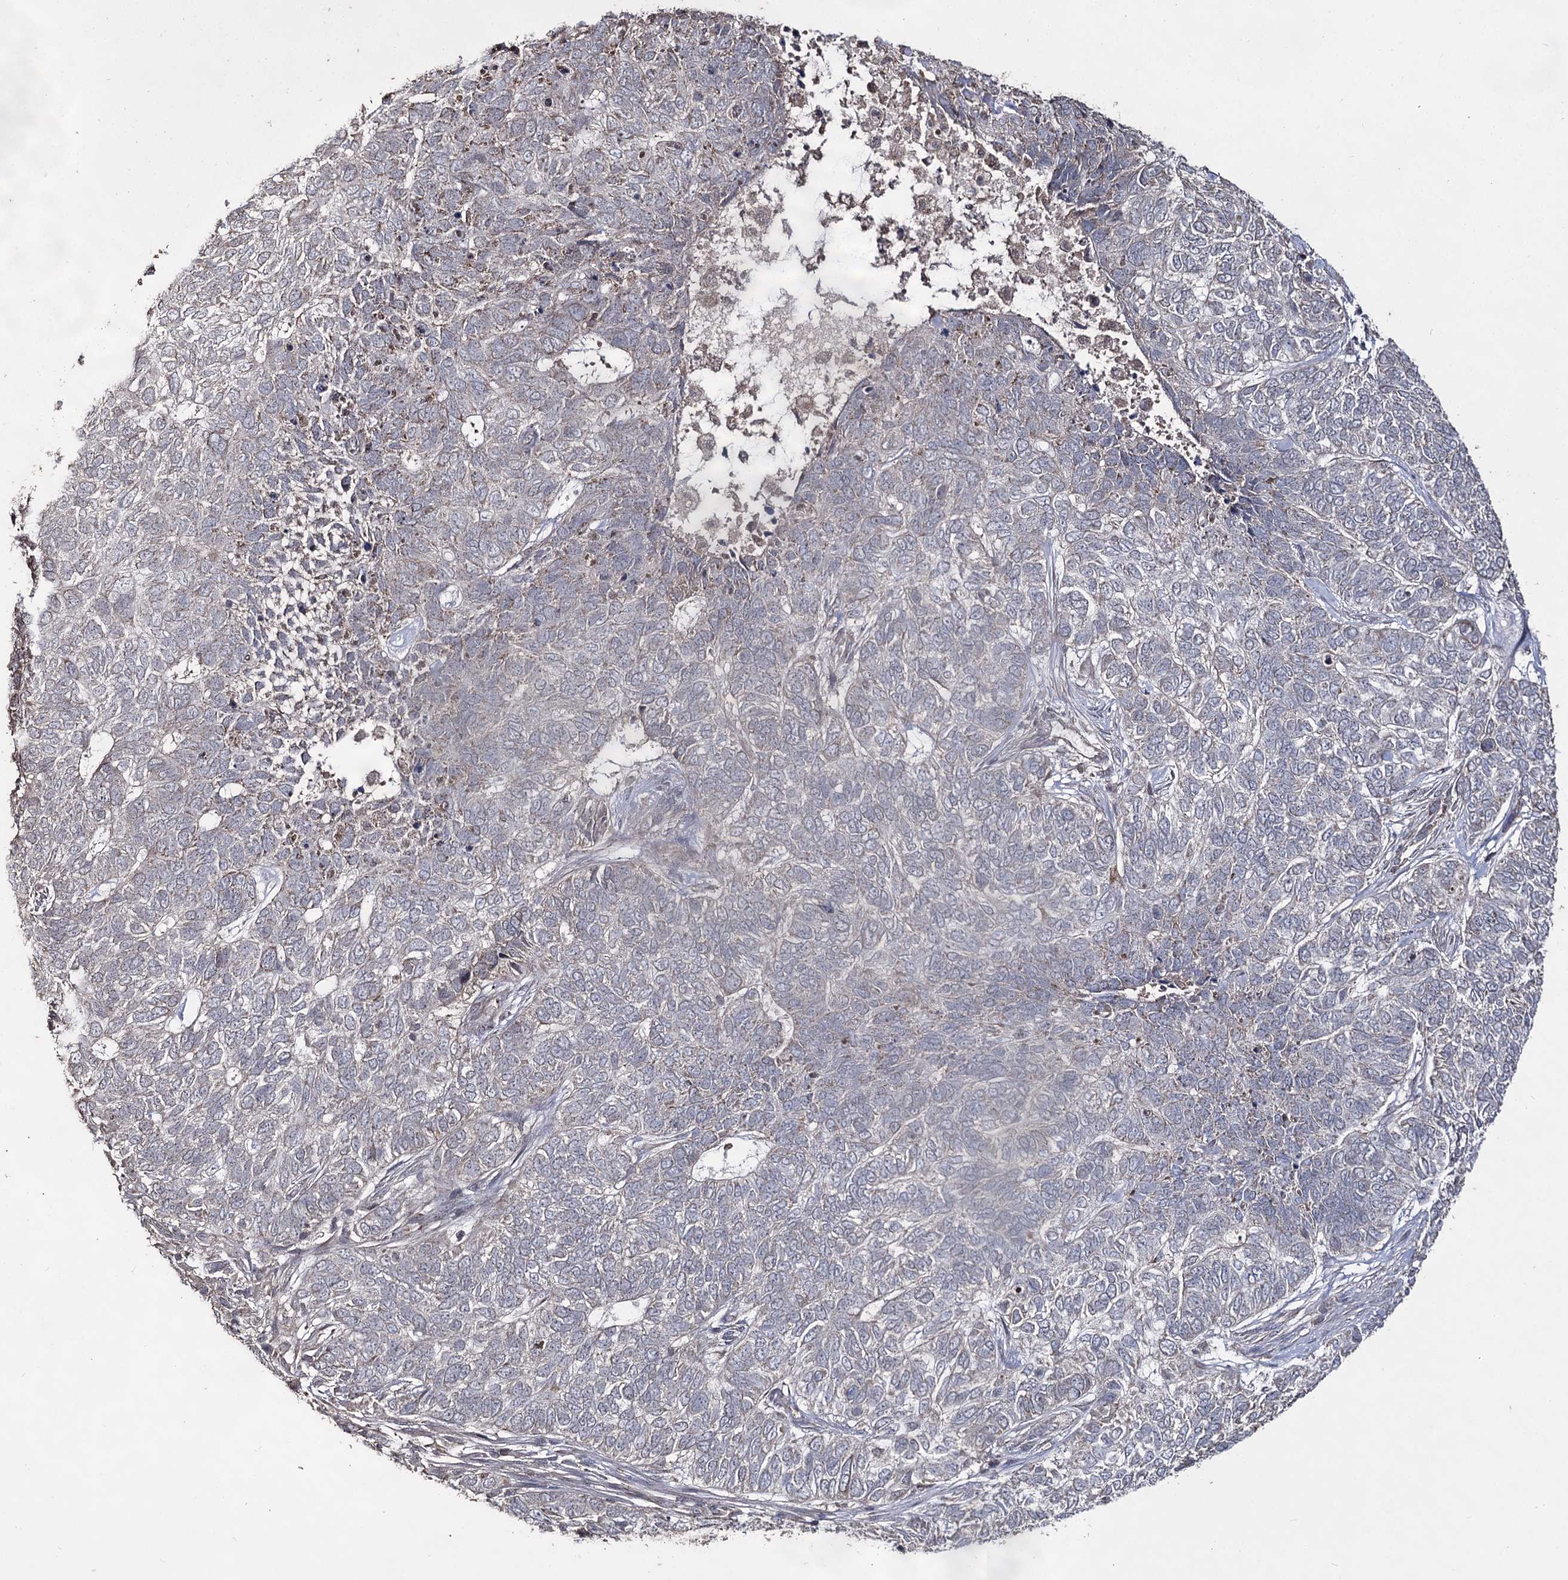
{"staining": {"intensity": "negative", "quantity": "none", "location": "none"}, "tissue": "skin cancer", "cell_type": "Tumor cells", "image_type": "cancer", "snomed": [{"axis": "morphology", "description": "Basal cell carcinoma"}, {"axis": "topography", "description": "Skin"}], "caption": "Immunohistochemistry histopathology image of neoplastic tissue: human skin cancer stained with DAB (3,3'-diaminobenzidine) exhibits no significant protein staining in tumor cells.", "gene": "ACTR6", "patient": {"sex": "female", "age": 65}}